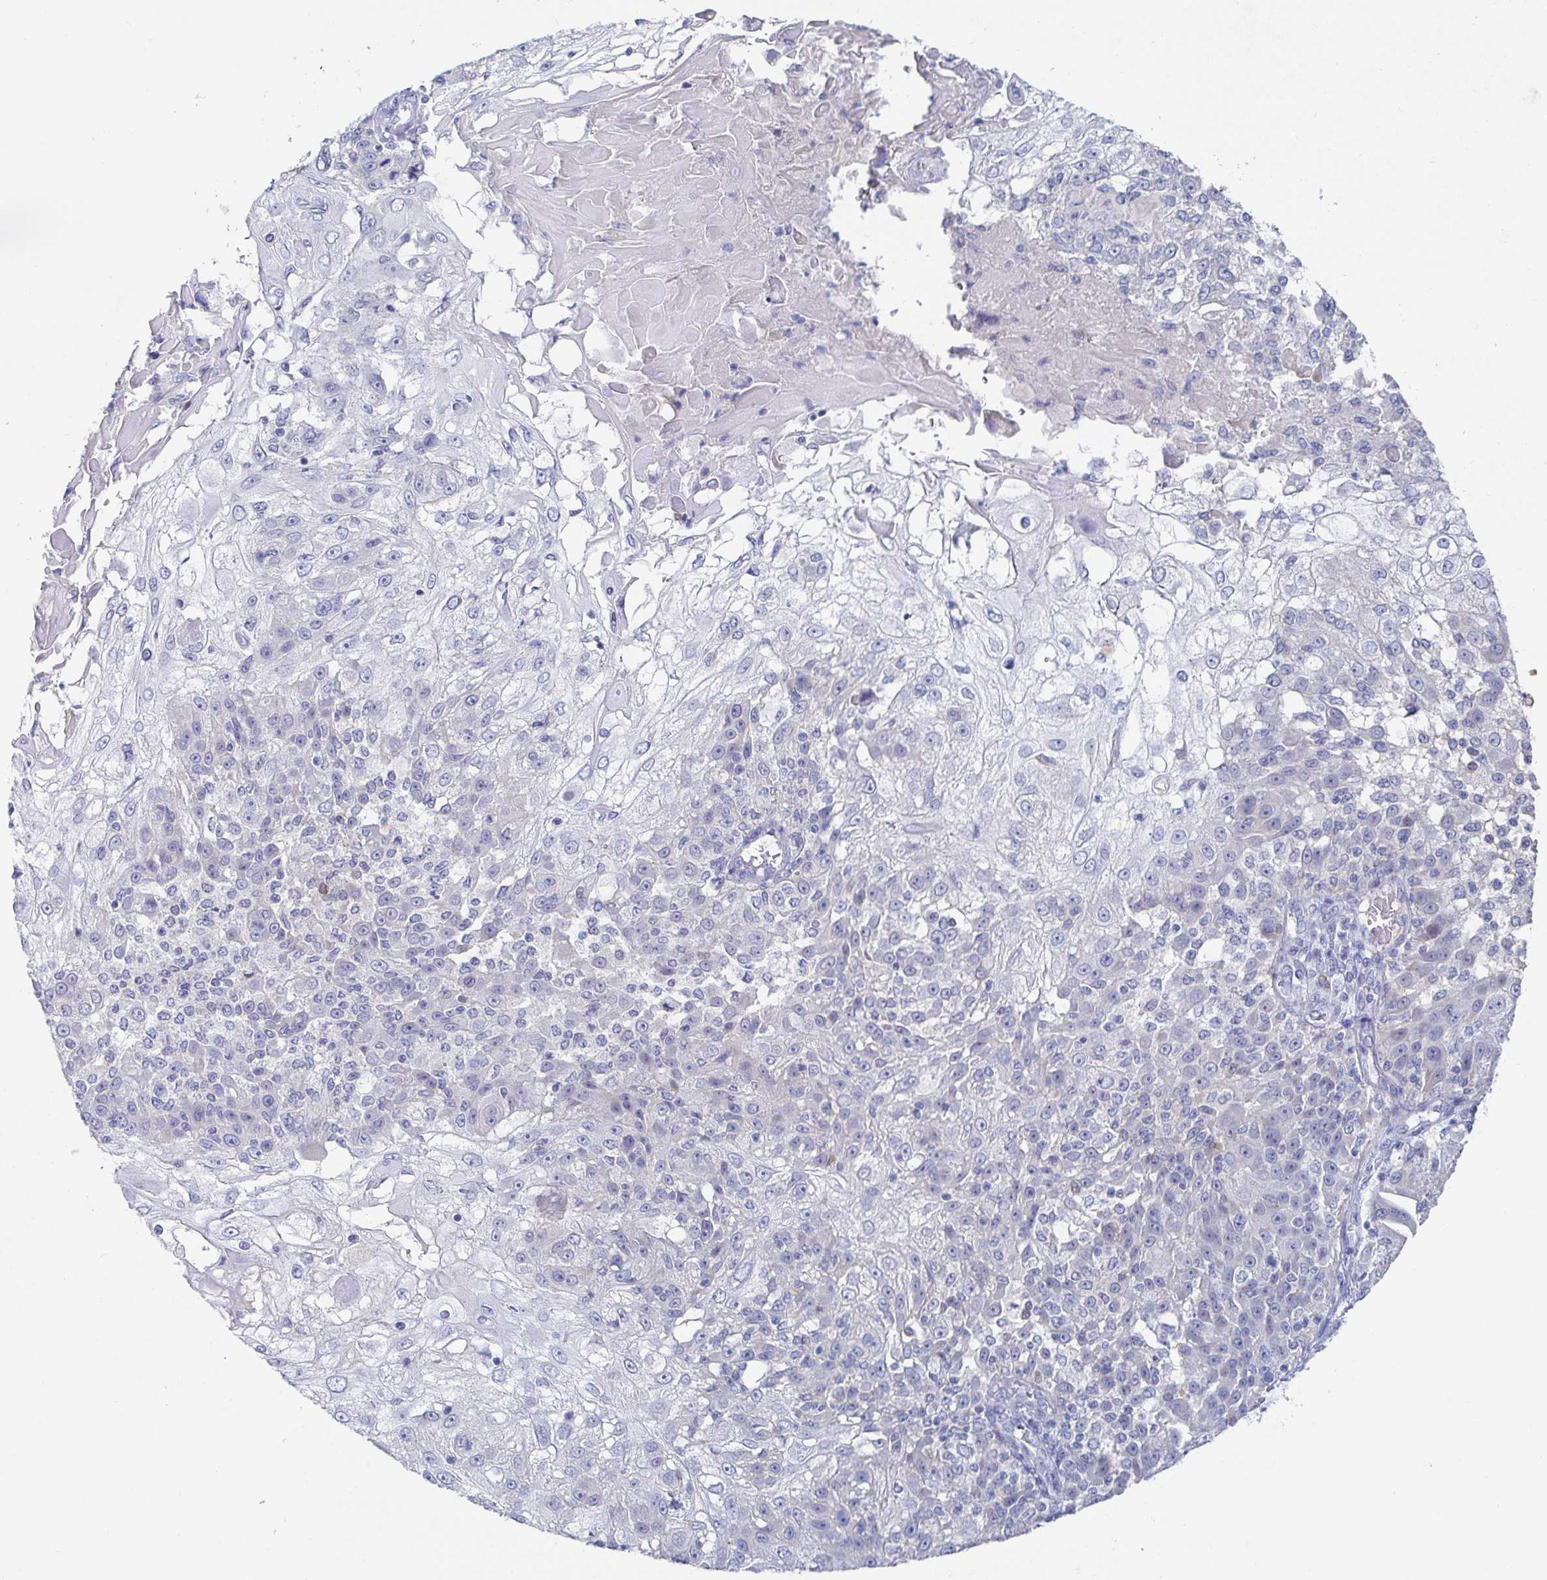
{"staining": {"intensity": "negative", "quantity": "none", "location": "none"}, "tissue": "skin cancer", "cell_type": "Tumor cells", "image_type": "cancer", "snomed": [{"axis": "morphology", "description": "Normal tissue, NOS"}, {"axis": "morphology", "description": "Squamous cell carcinoma, NOS"}, {"axis": "topography", "description": "Skin"}], "caption": "The immunohistochemistry micrograph has no significant expression in tumor cells of squamous cell carcinoma (skin) tissue. (Brightfield microscopy of DAB IHC at high magnification).", "gene": "ZNF430", "patient": {"sex": "female", "age": 83}}